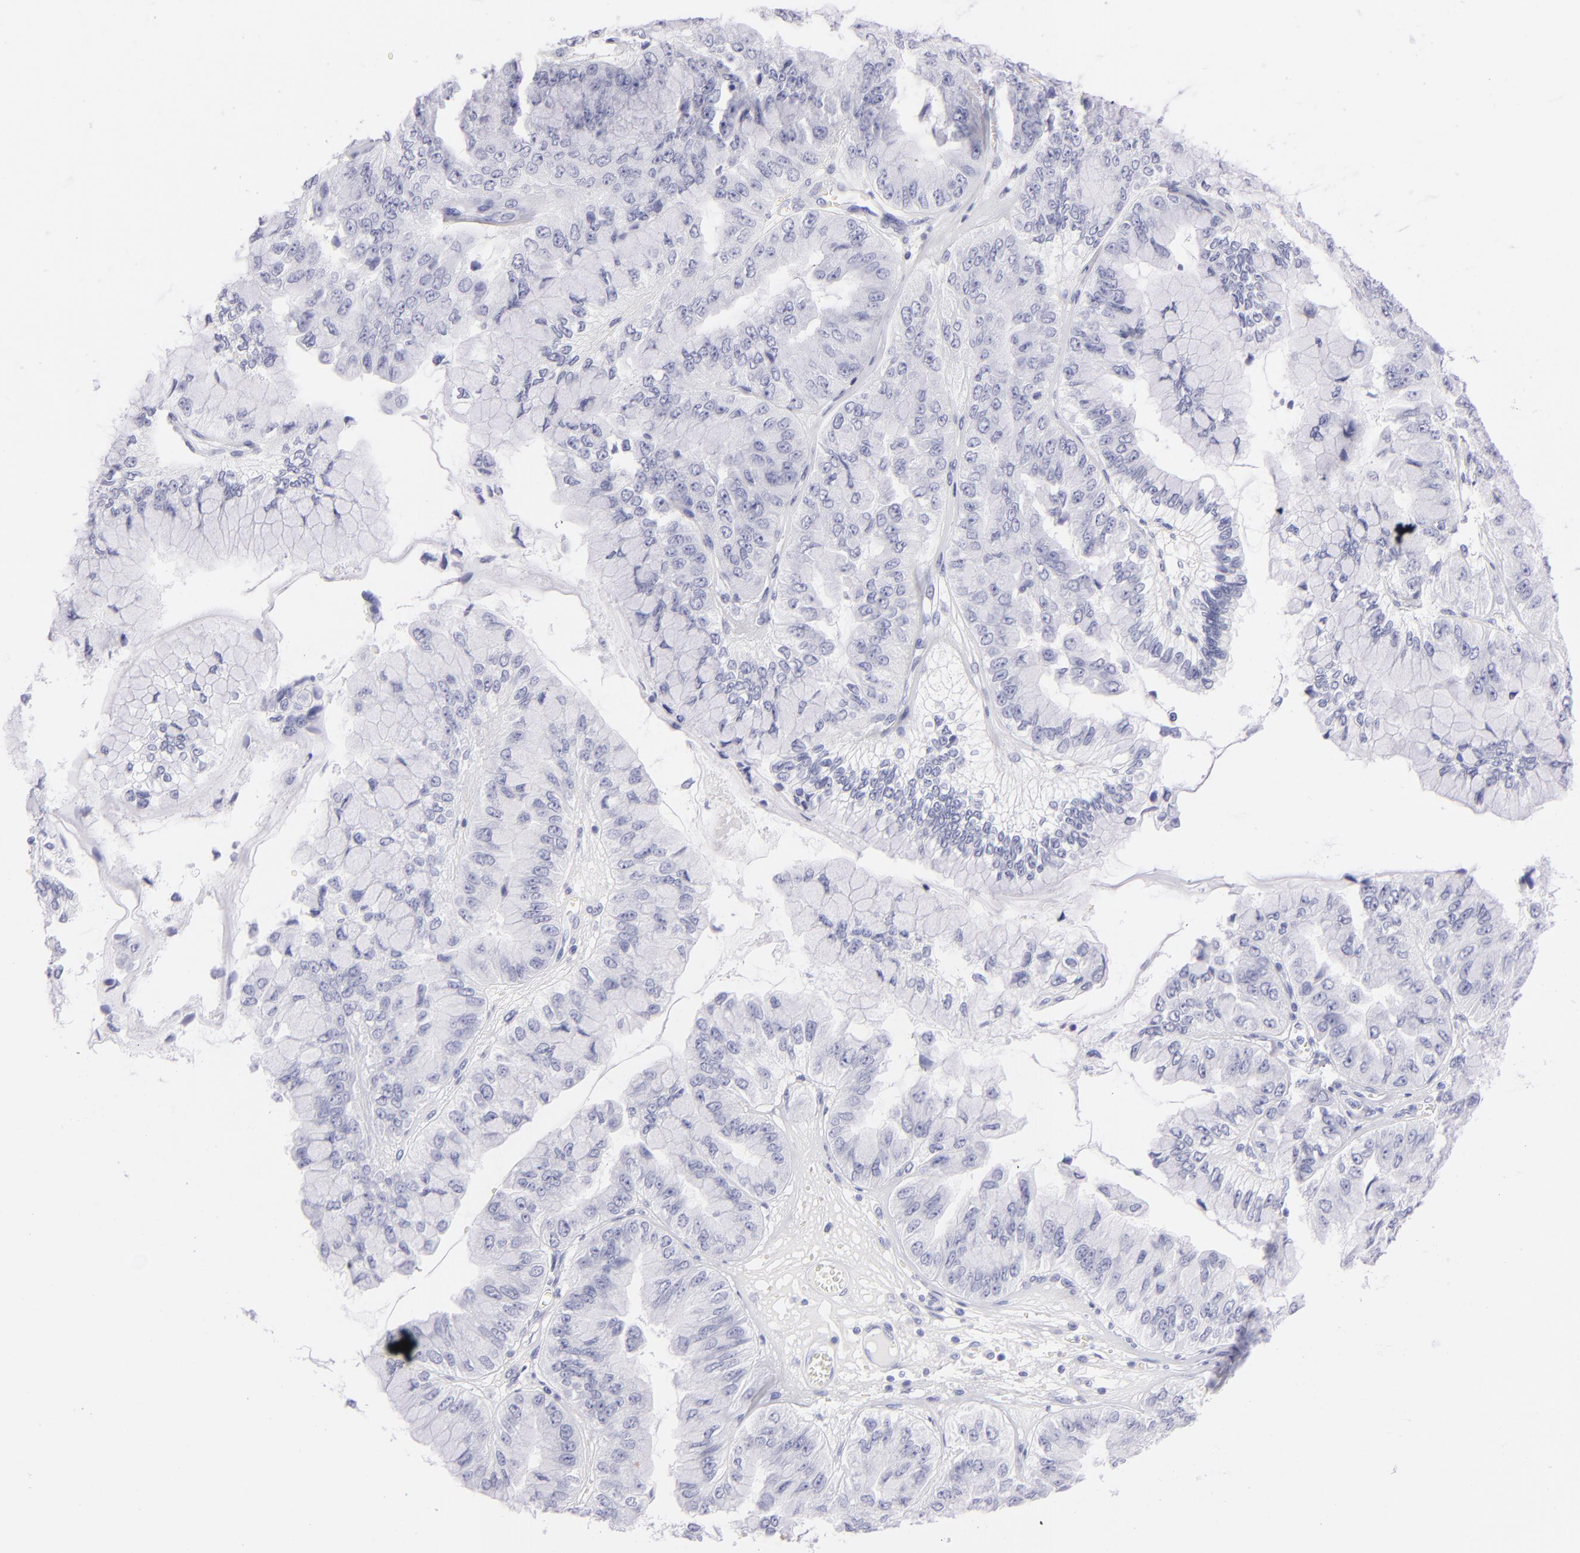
{"staining": {"intensity": "negative", "quantity": "none", "location": "none"}, "tissue": "liver cancer", "cell_type": "Tumor cells", "image_type": "cancer", "snomed": [{"axis": "morphology", "description": "Cholangiocarcinoma"}, {"axis": "topography", "description": "Liver"}], "caption": "Cholangiocarcinoma (liver) was stained to show a protein in brown. There is no significant expression in tumor cells.", "gene": "PRPH", "patient": {"sex": "female", "age": 79}}